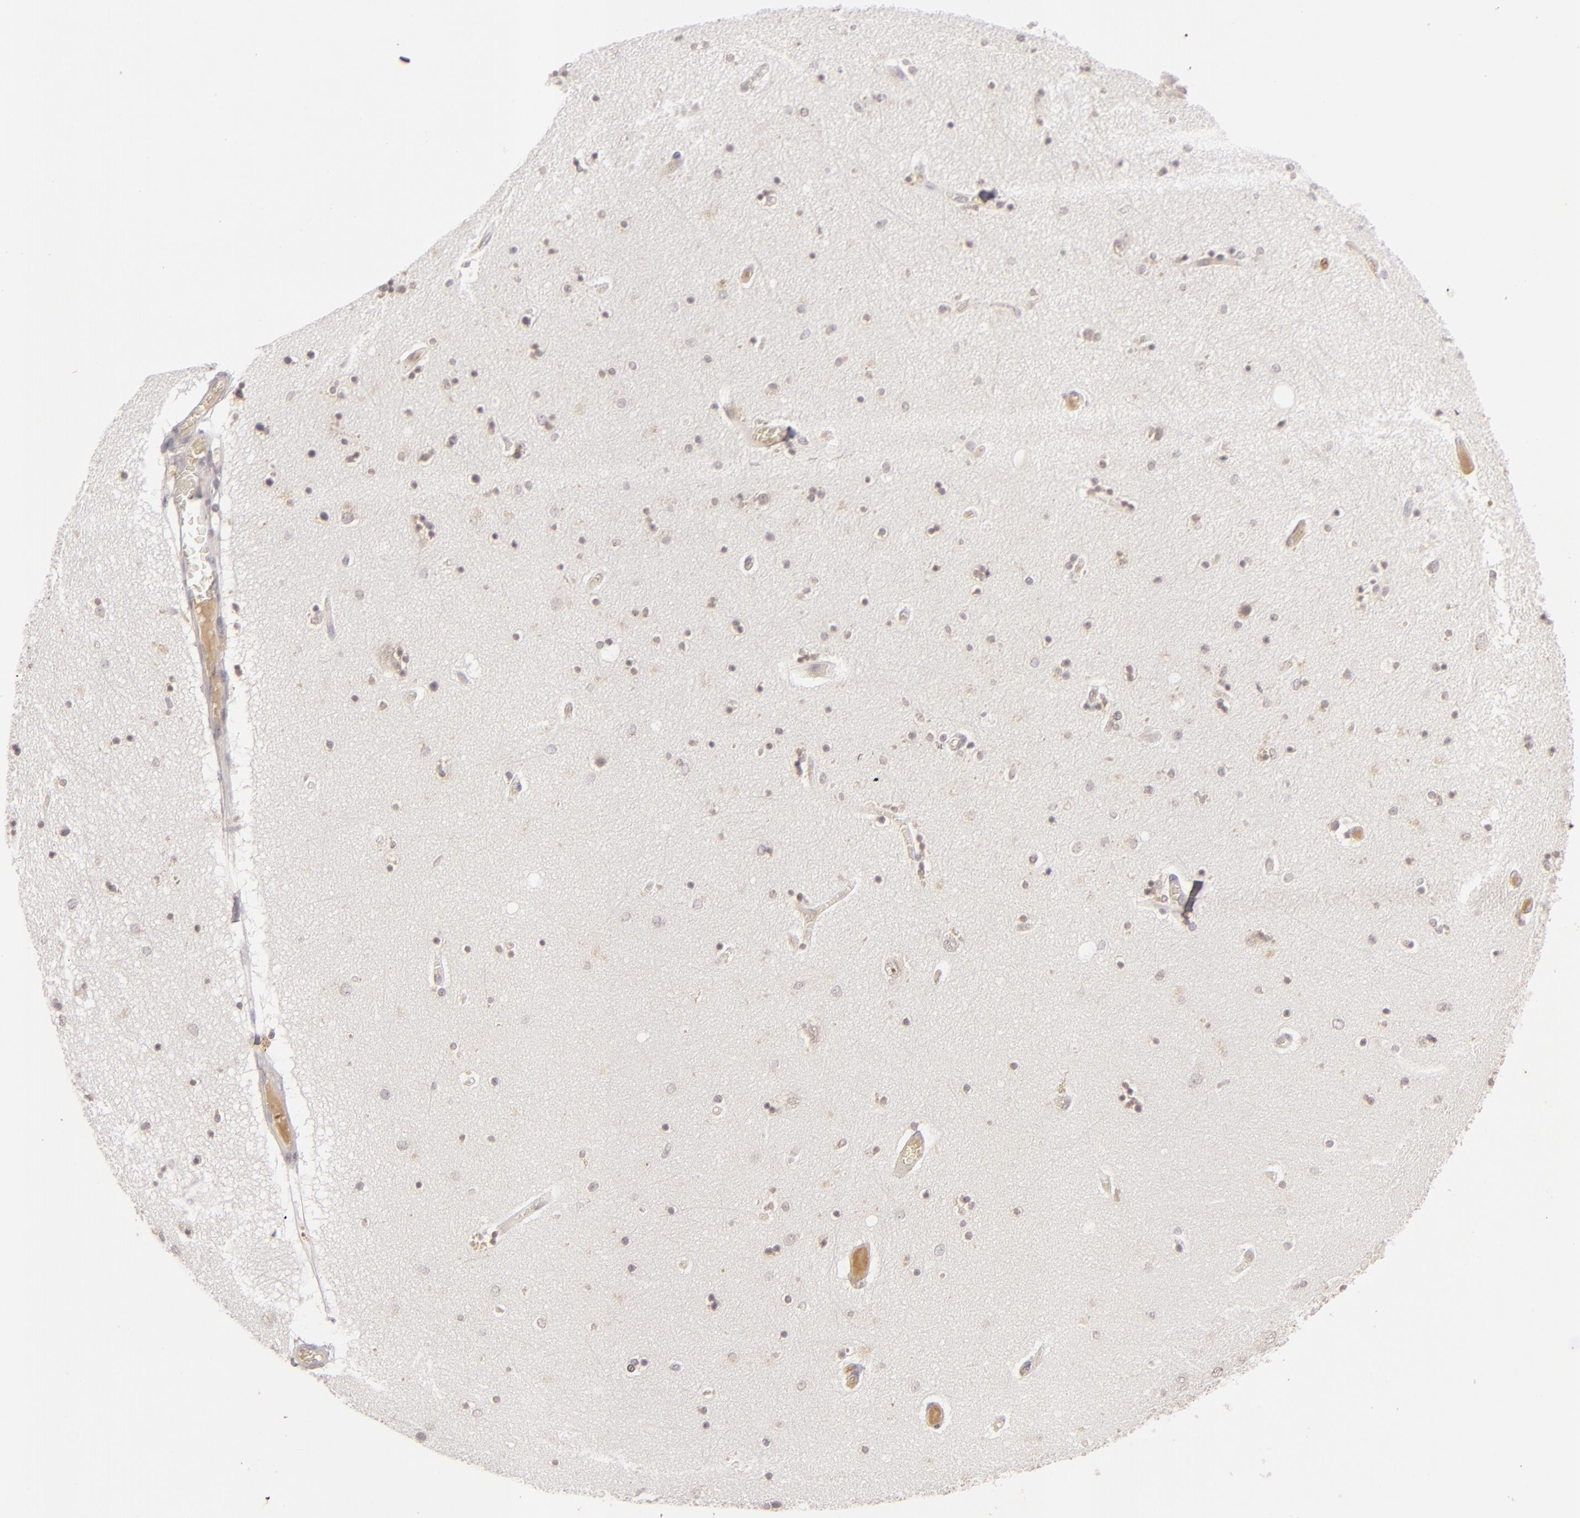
{"staining": {"intensity": "weak", "quantity": ">75%", "location": "nuclear"}, "tissue": "hippocampus", "cell_type": "Glial cells", "image_type": "normal", "snomed": [{"axis": "morphology", "description": "Normal tissue, NOS"}, {"axis": "topography", "description": "Hippocampus"}], "caption": "Brown immunohistochemical staining in unremarkable human hippocampus shows weak nuclear staining in about >75% of glial cells.", "gene": "FEN1", "patient": {"sex": "female", "age": 54}}